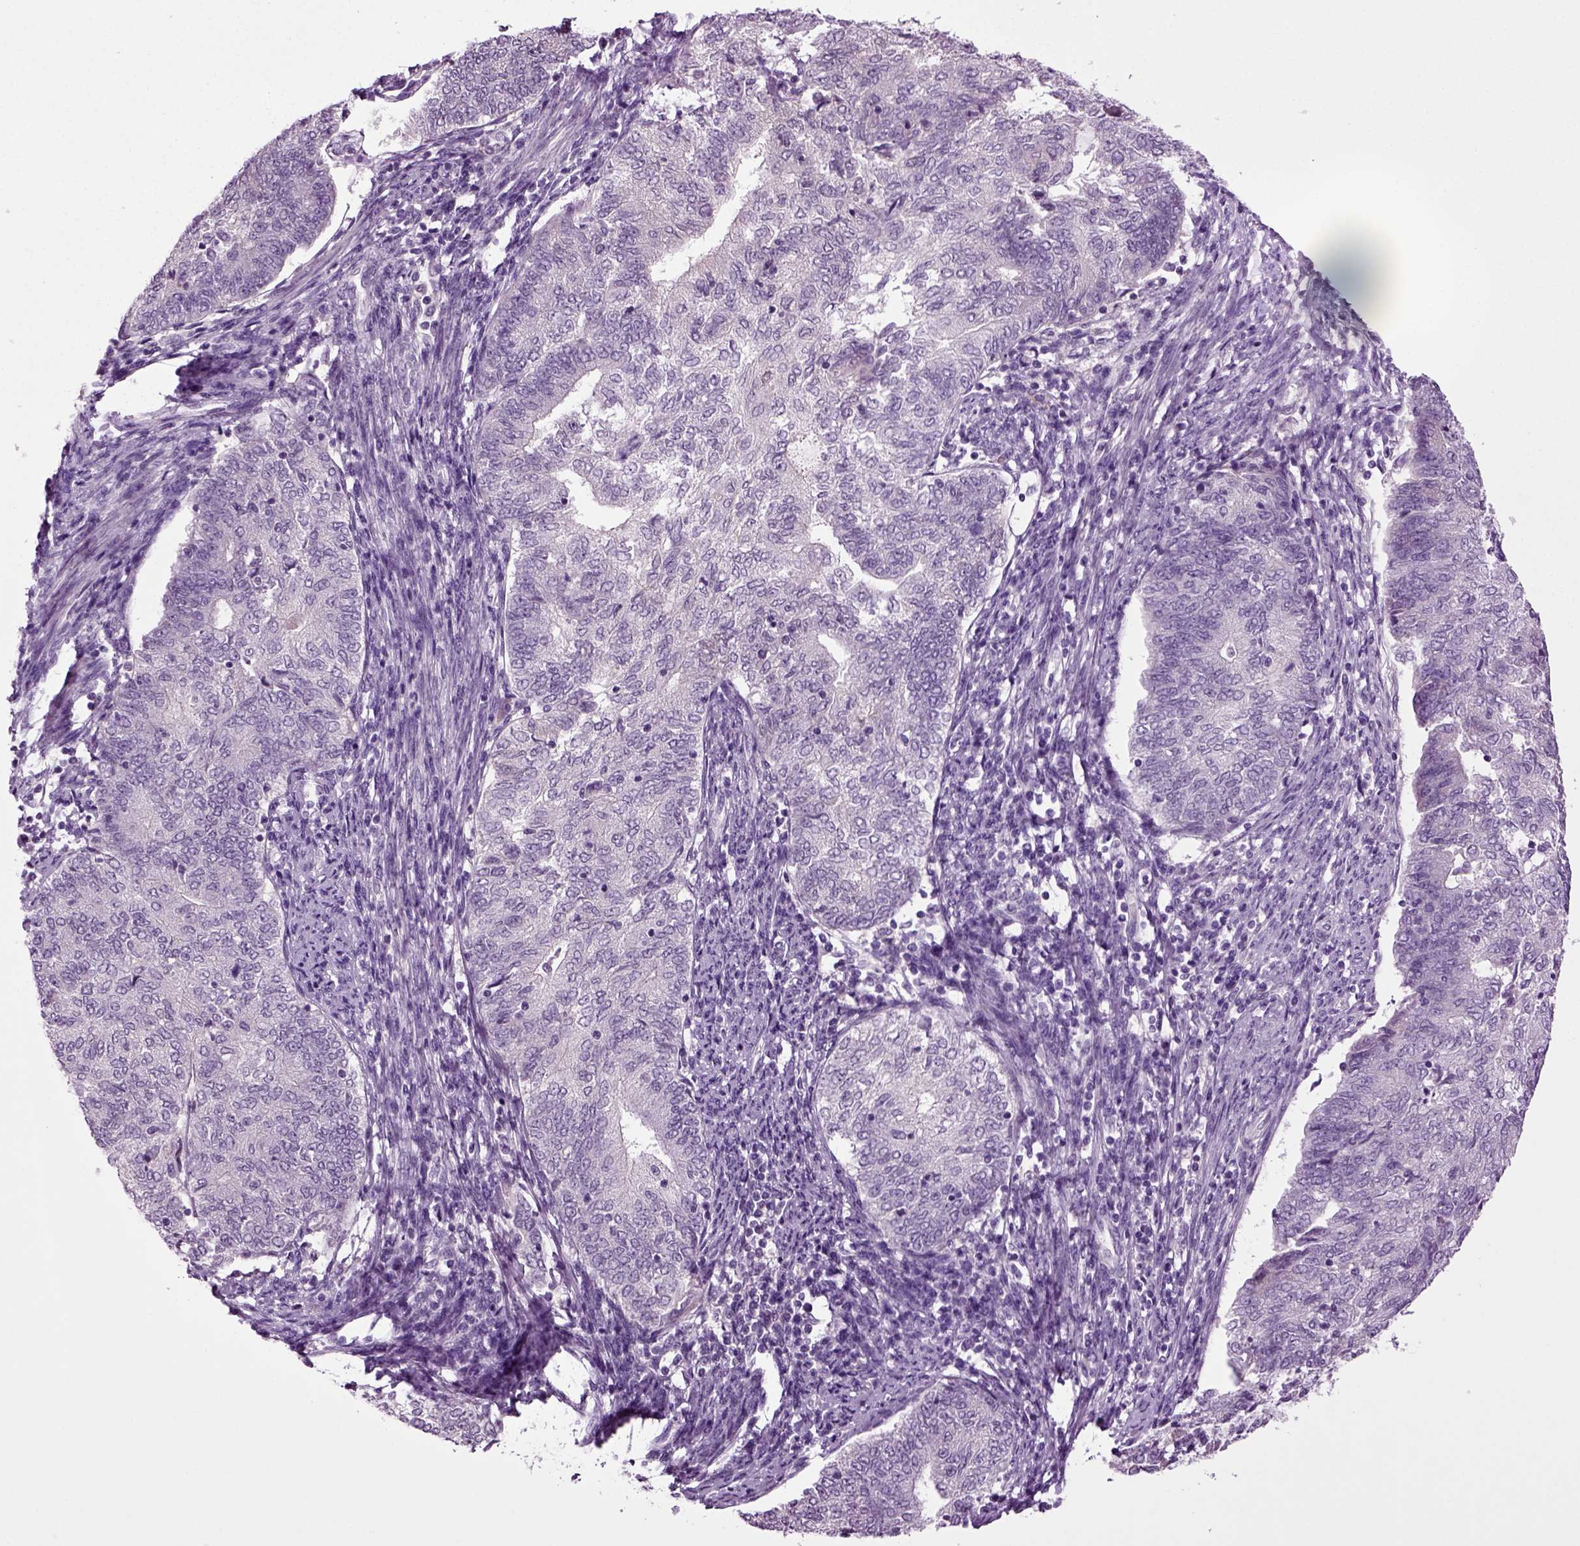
{"staining": {"intensity": "negative", "quantity": "none", "location": "none"}, "tissue": "endometrial cancer", "cell_type": "Tumor cells", "image_type": "cancer", "snomed": [{"axis": "morphology", "description": "Adenocarcinoma, NOS"}, {"axis": "topography", "description": "Endometrium"}], "caption": "Human endometrial cancer (adenocarcinoma) stained for a protein using immunohistochemistry (IHC) exhibits no staining in tumor cells.", "gene": "FGF11", "patient": {"sex": "female", "age": 65}}